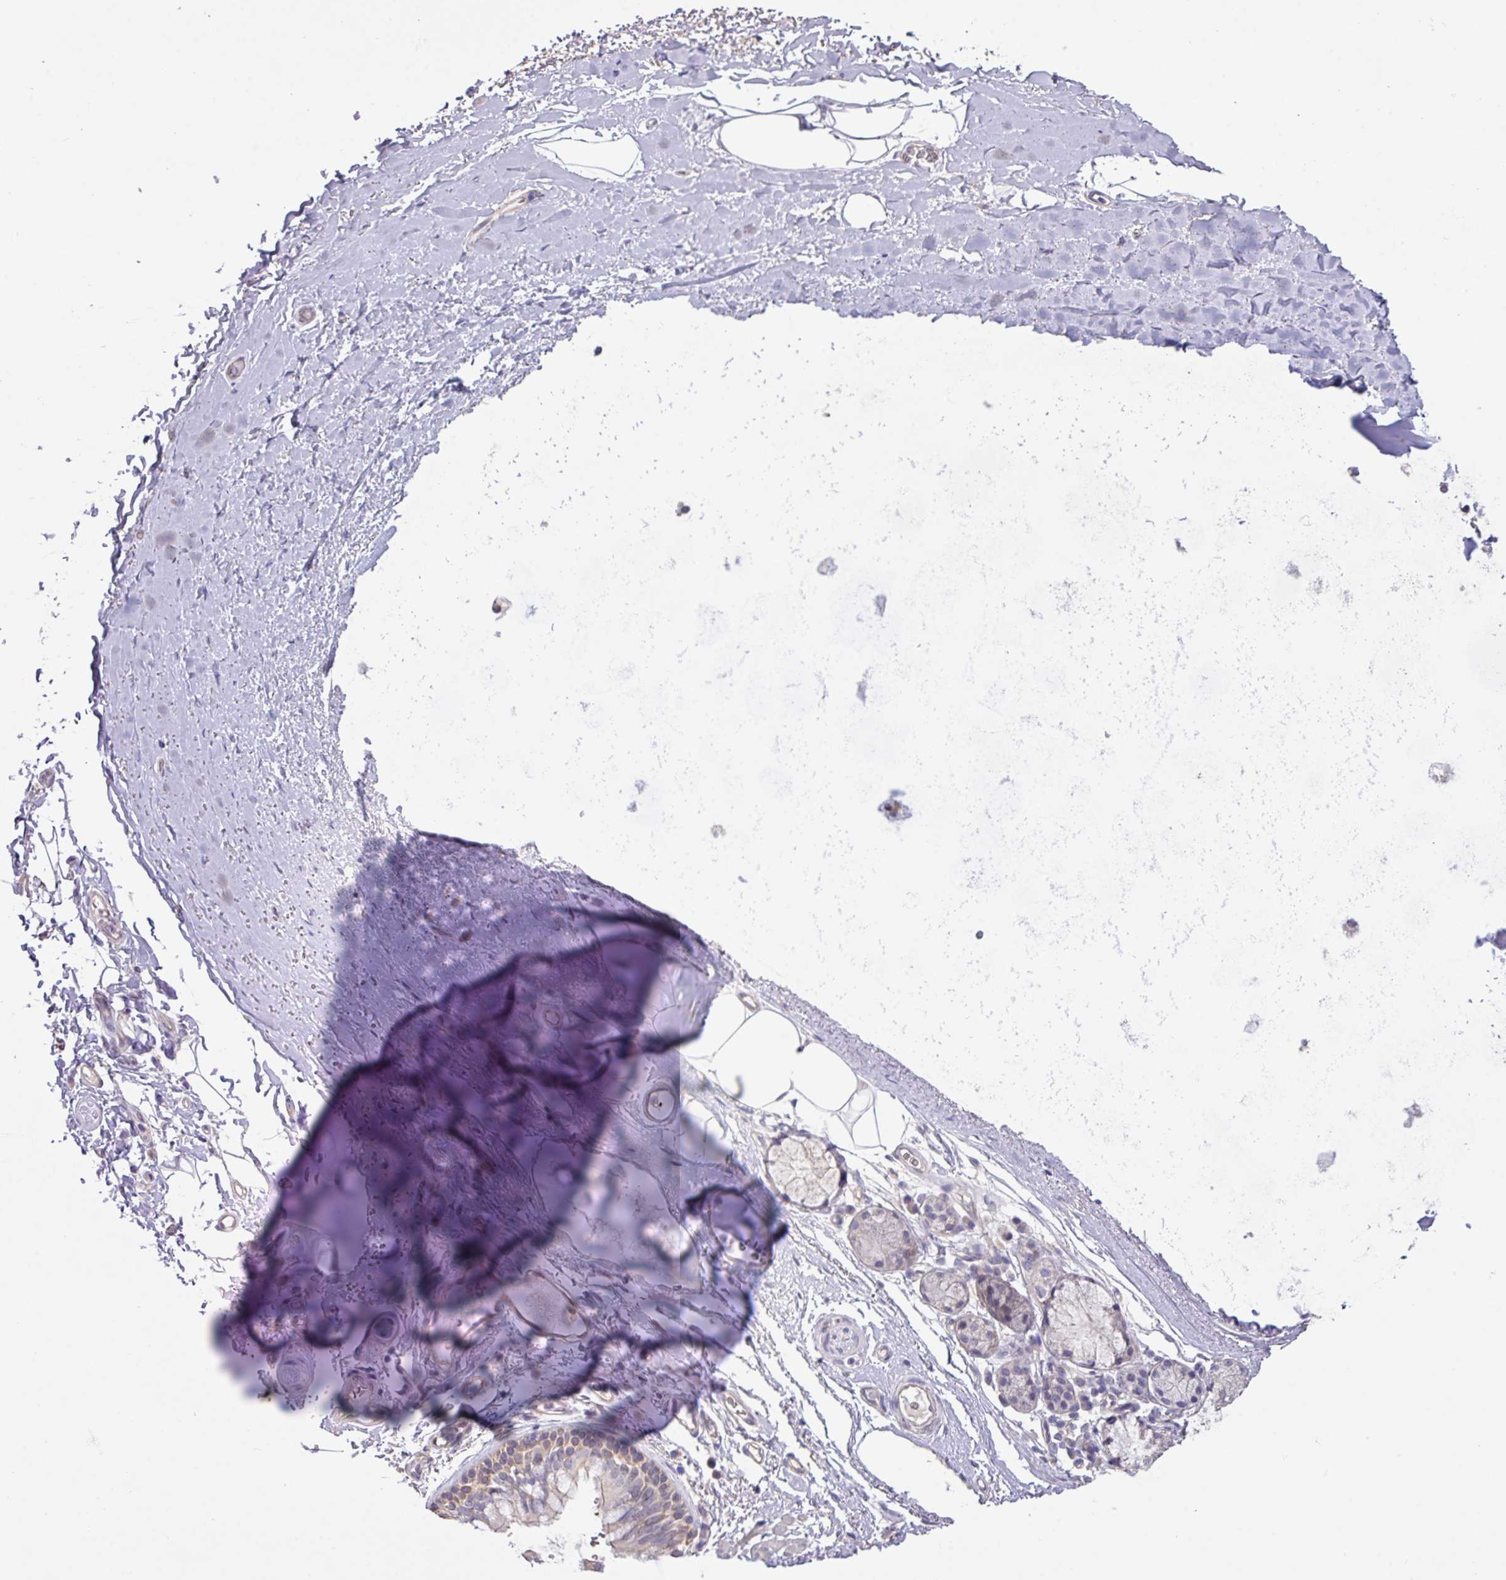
{"staining": {"intensity": "moderate", "quantity": "25%-75%", "location": "cytoplasmic/membranous"}, "tissue": "soft tissue", "cell_type": "Chondrocytes", "image_type": "normal", "snomed": [{"axis": "morphology", "description": "Normal tissue, NOS"}, {"axis": "topography", "description": "Cartilage tissue"}, {"axis": "topography", "description": "Bronchus"}], "caption": "This photomicrograph reveals immunohistochemistry staining of benign human soft tissue, with medium moderate cytoplasmic/membranous staining in about 25%-75% of chondrocytes.", "gene": "PRADC1", "patient": {"sex": "female", "age": 72}}